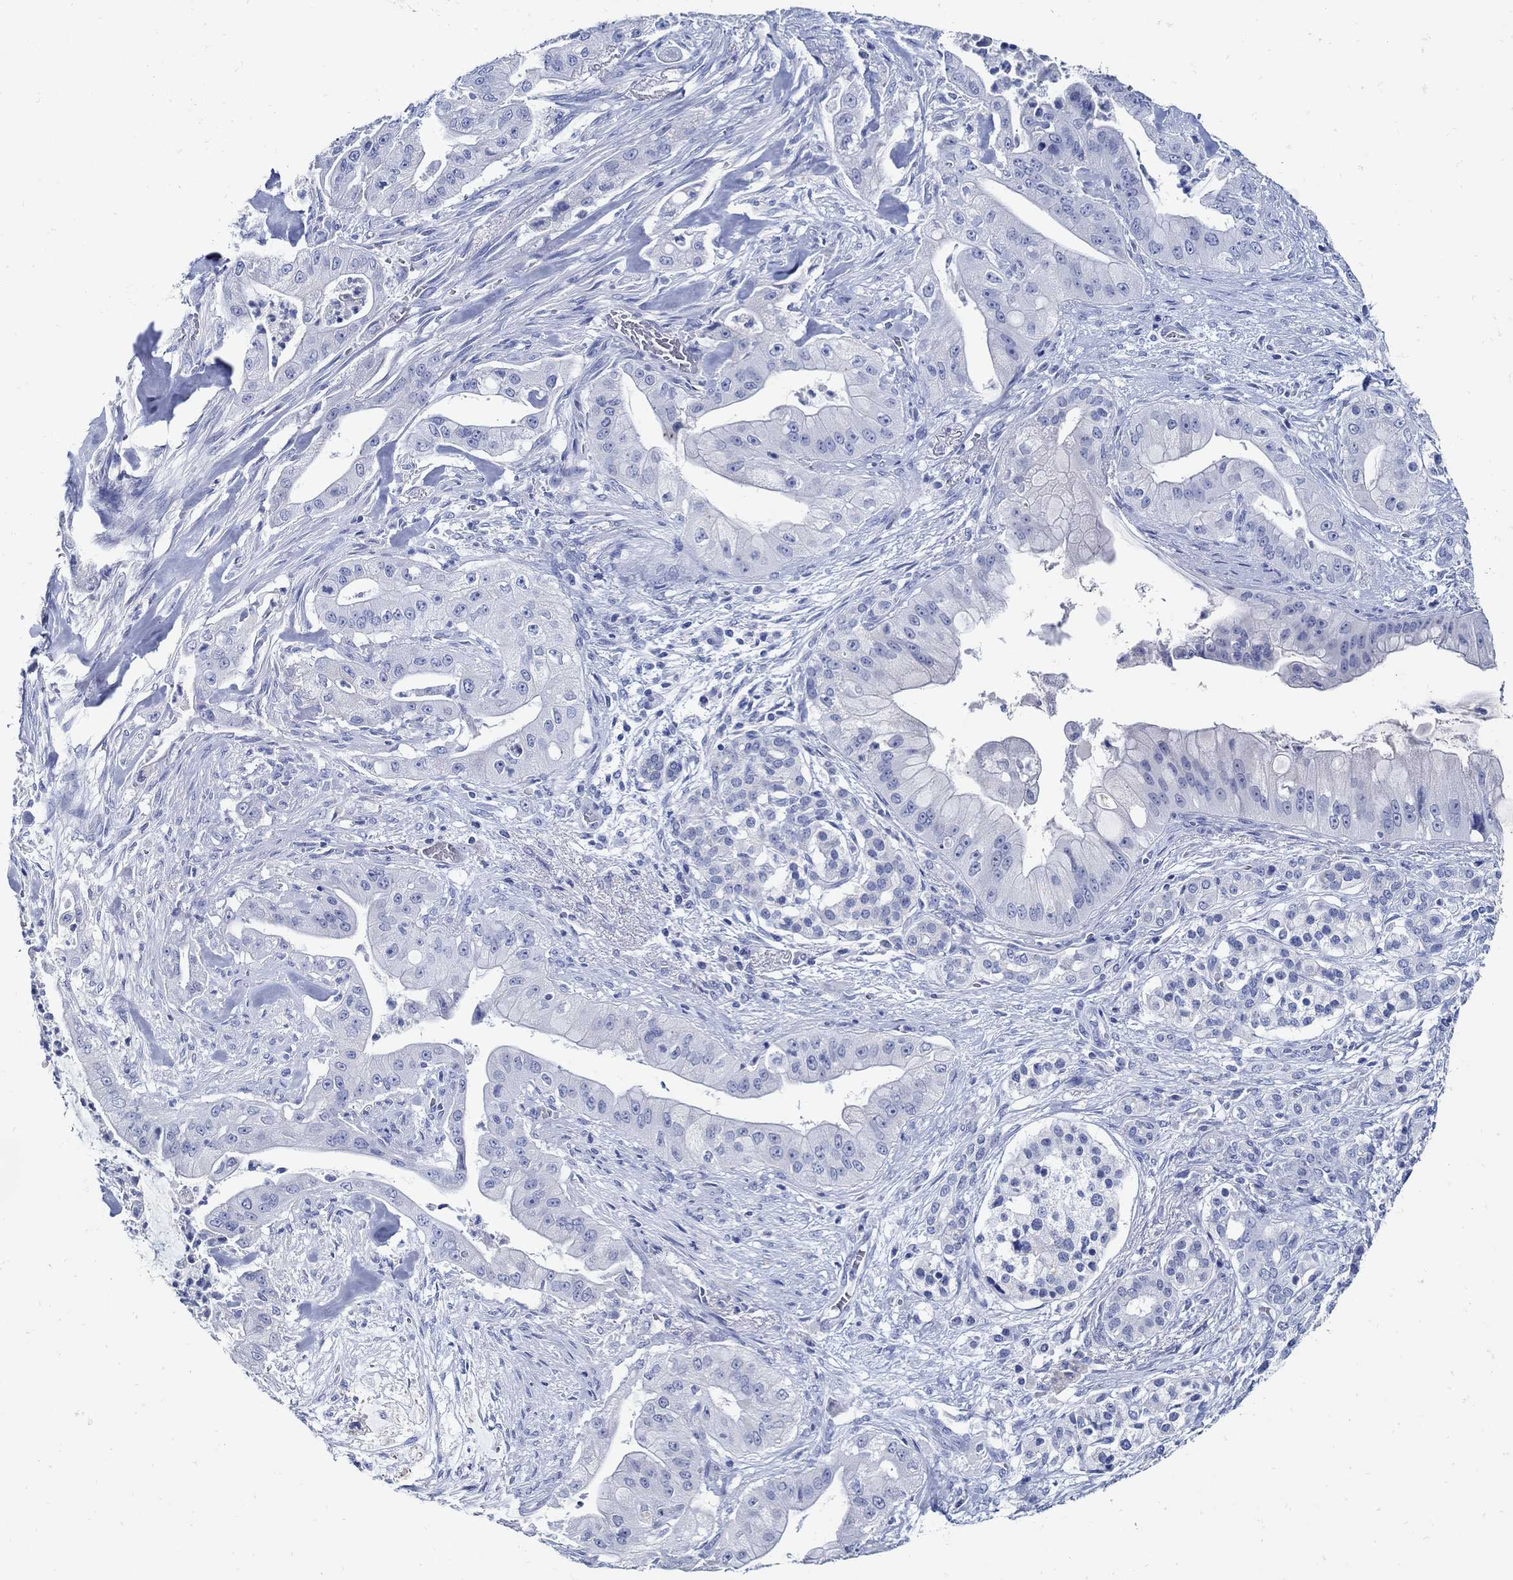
{"staining": {"intensity": "negative", "quantity": "none", "location": "none"}, "tissue": "pancreatic cancer", "cell_type": "Tumor cells", "image_type": "cancer", "snomed": [{"axis": "morphology", "description": "Normal tissue, NOS"}, {"axis": "morphology", "description": "Inflammation, NOS"}, {"axis": "morphology", "description": "Adenocarcinoma, NOS"}, {"axis": "topography", "description": "Pancreas"}], "caption": "Pancreatic cancer (adenocarcinoma) was stained to show a protein in brown. There is no significant staining in tumor cells. (Immunohistochemistry, brightfield microscopy, high magnification).", "gene": "PAX9", "patient": {"sex": "male", "age": 57}}